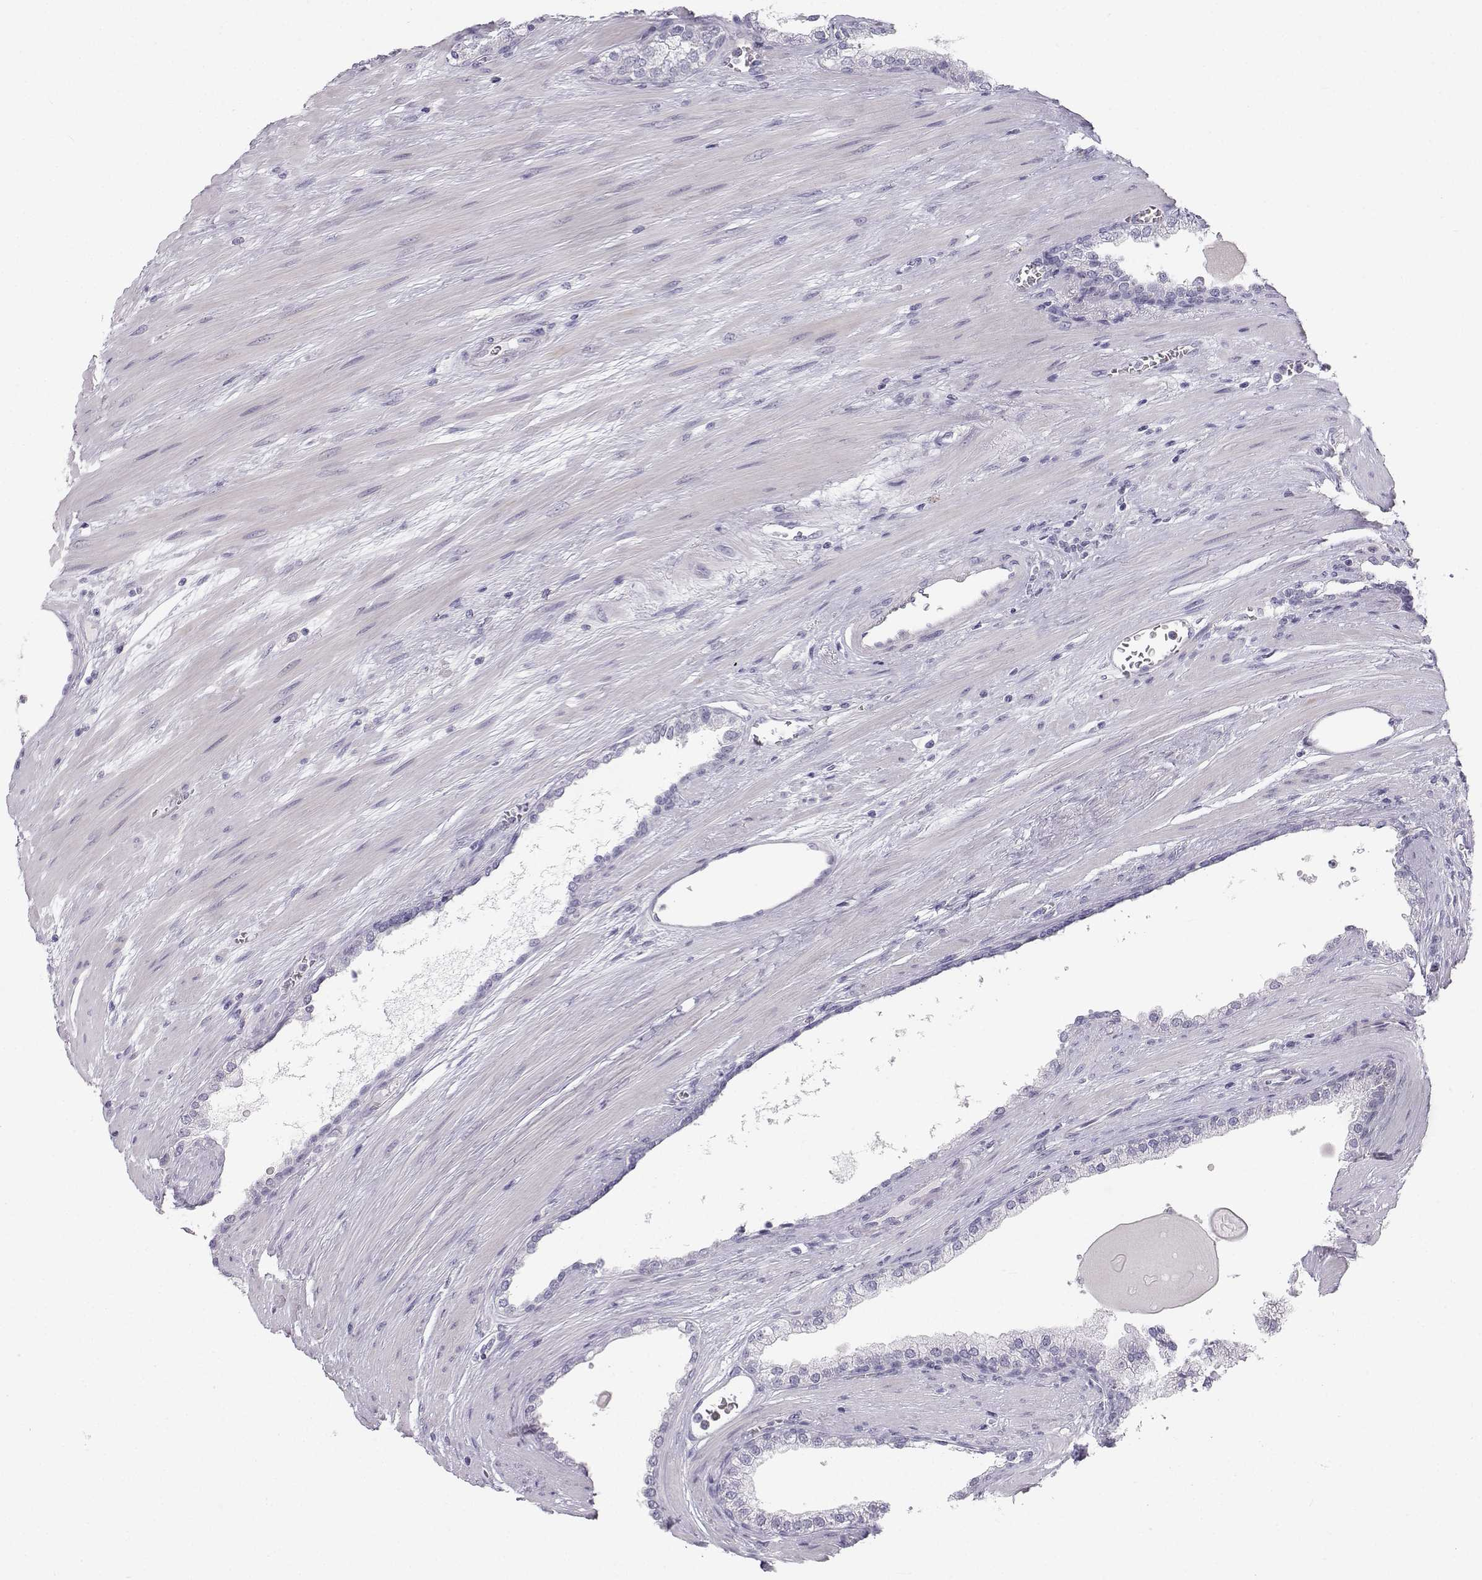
{"staining": {"intensity": "negative", "quantity": "none", "location": "none"}, "tissue": "prostate cancer", "cell_type": "Tumor cells", "image_type": "cancer", "snomed": [{"axis": "morphology", "description": "Adenocarcinoma, NOS"}, {"axis": "topography", "description": "Prostate"}], "caption": "Immunohistochemistry micrograph of neoplastic tissue: human prostate adenocarcinoma stained with DAB (3,3'-diaminobenzidine) reveals no significant protein positivity in tumor cells.", "gene": "SYCE1", "patient": {"sex": "male", "age": 67}}